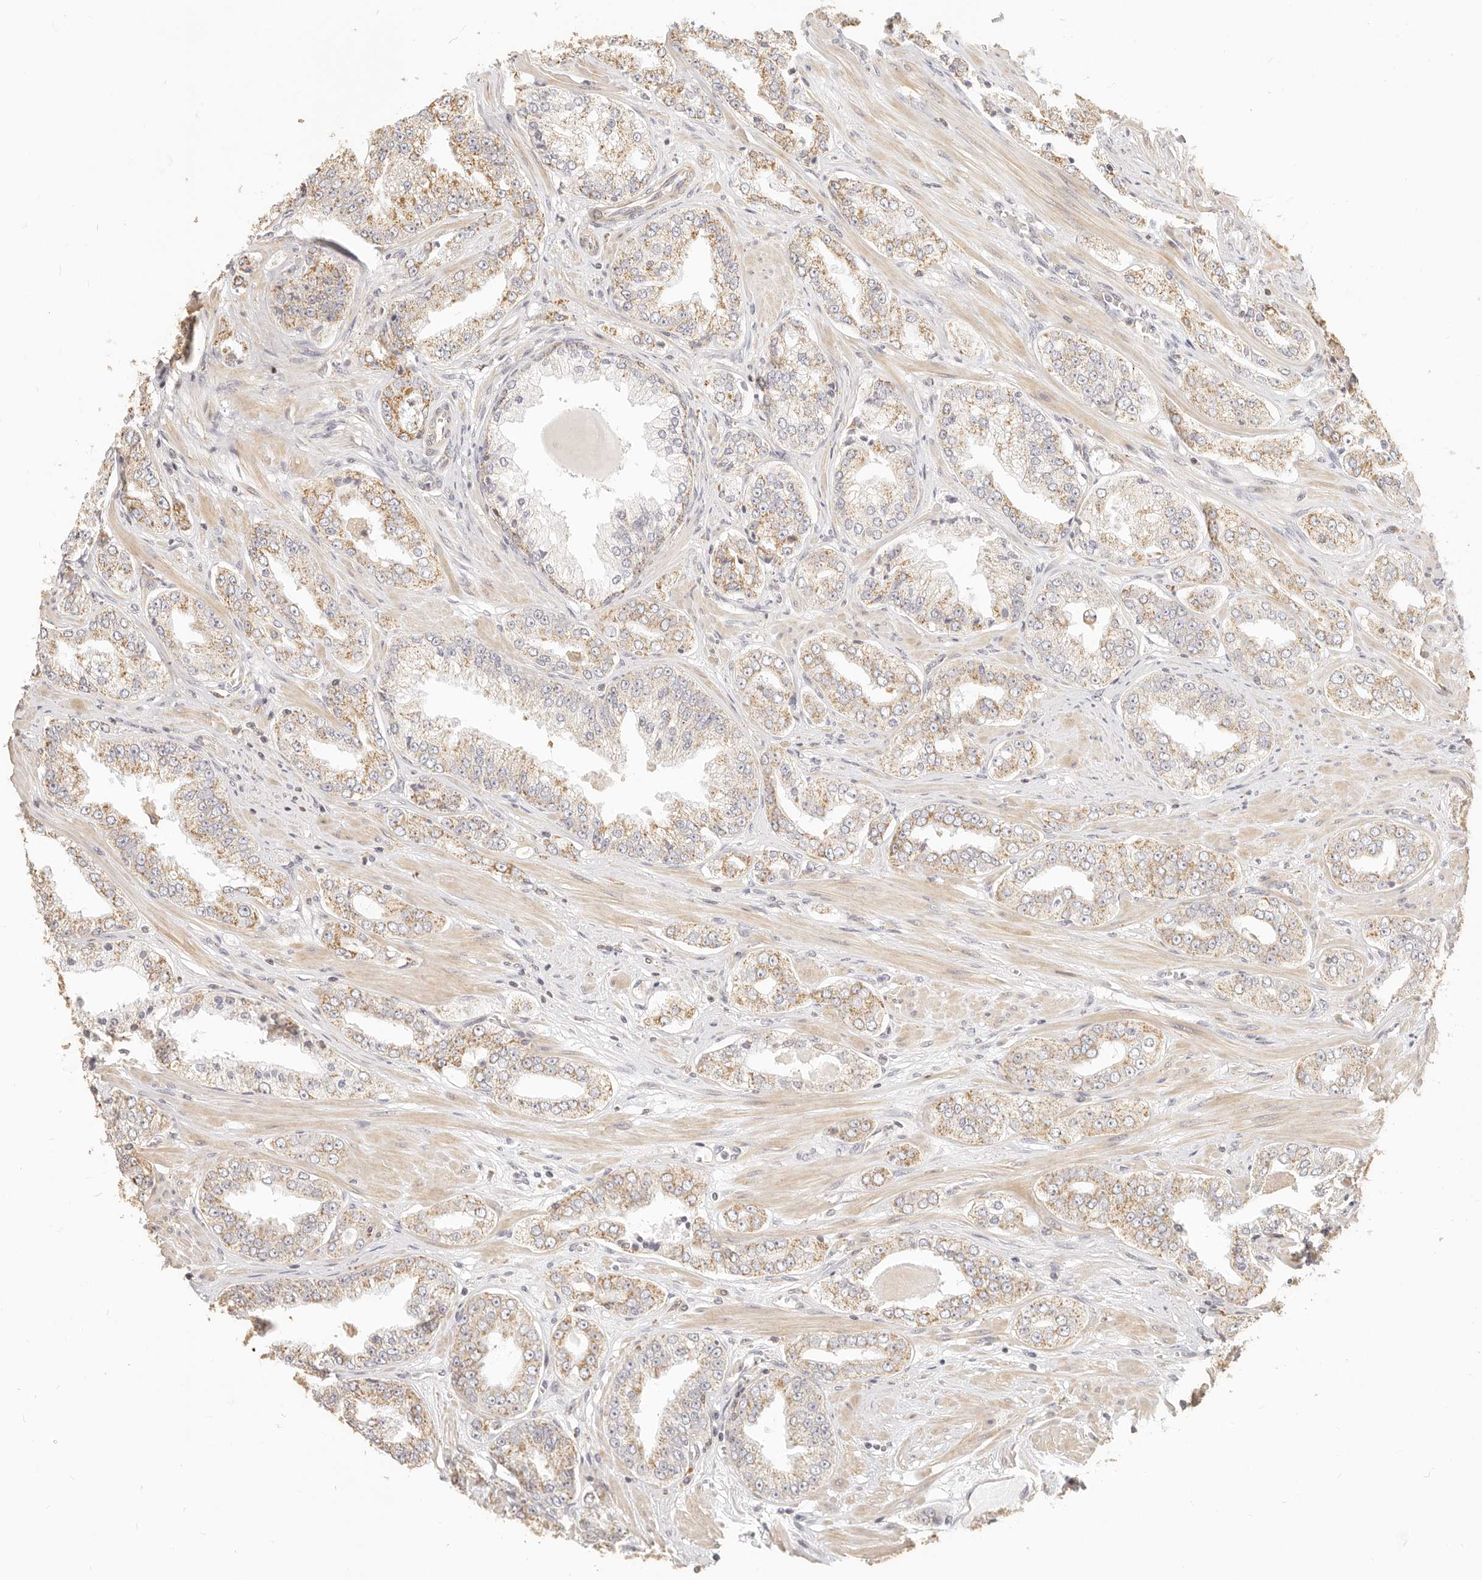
{"staining": {"intensity": "moderate", "quantity": "25%-75%", "location": "cytoplasmic/membranous"}, "tissue": "prostate cancer", "cell_type": "Tumor cells", "image_type": "cancer", "snomed": [{"axis": "morphology", "description": "Adenocarcinoma, High grade"}, {"axis": "topography", "description": "Prostate"}], "caption": "Adenocarcinoma (high-grade) (prostate) stained with a brown dye shows moderate cytoplasmic/membranous positive positivity in about 25%-75% of tumor cells.", "gene": "CNMD", "patient": {"sex": "male", "age": 71}}